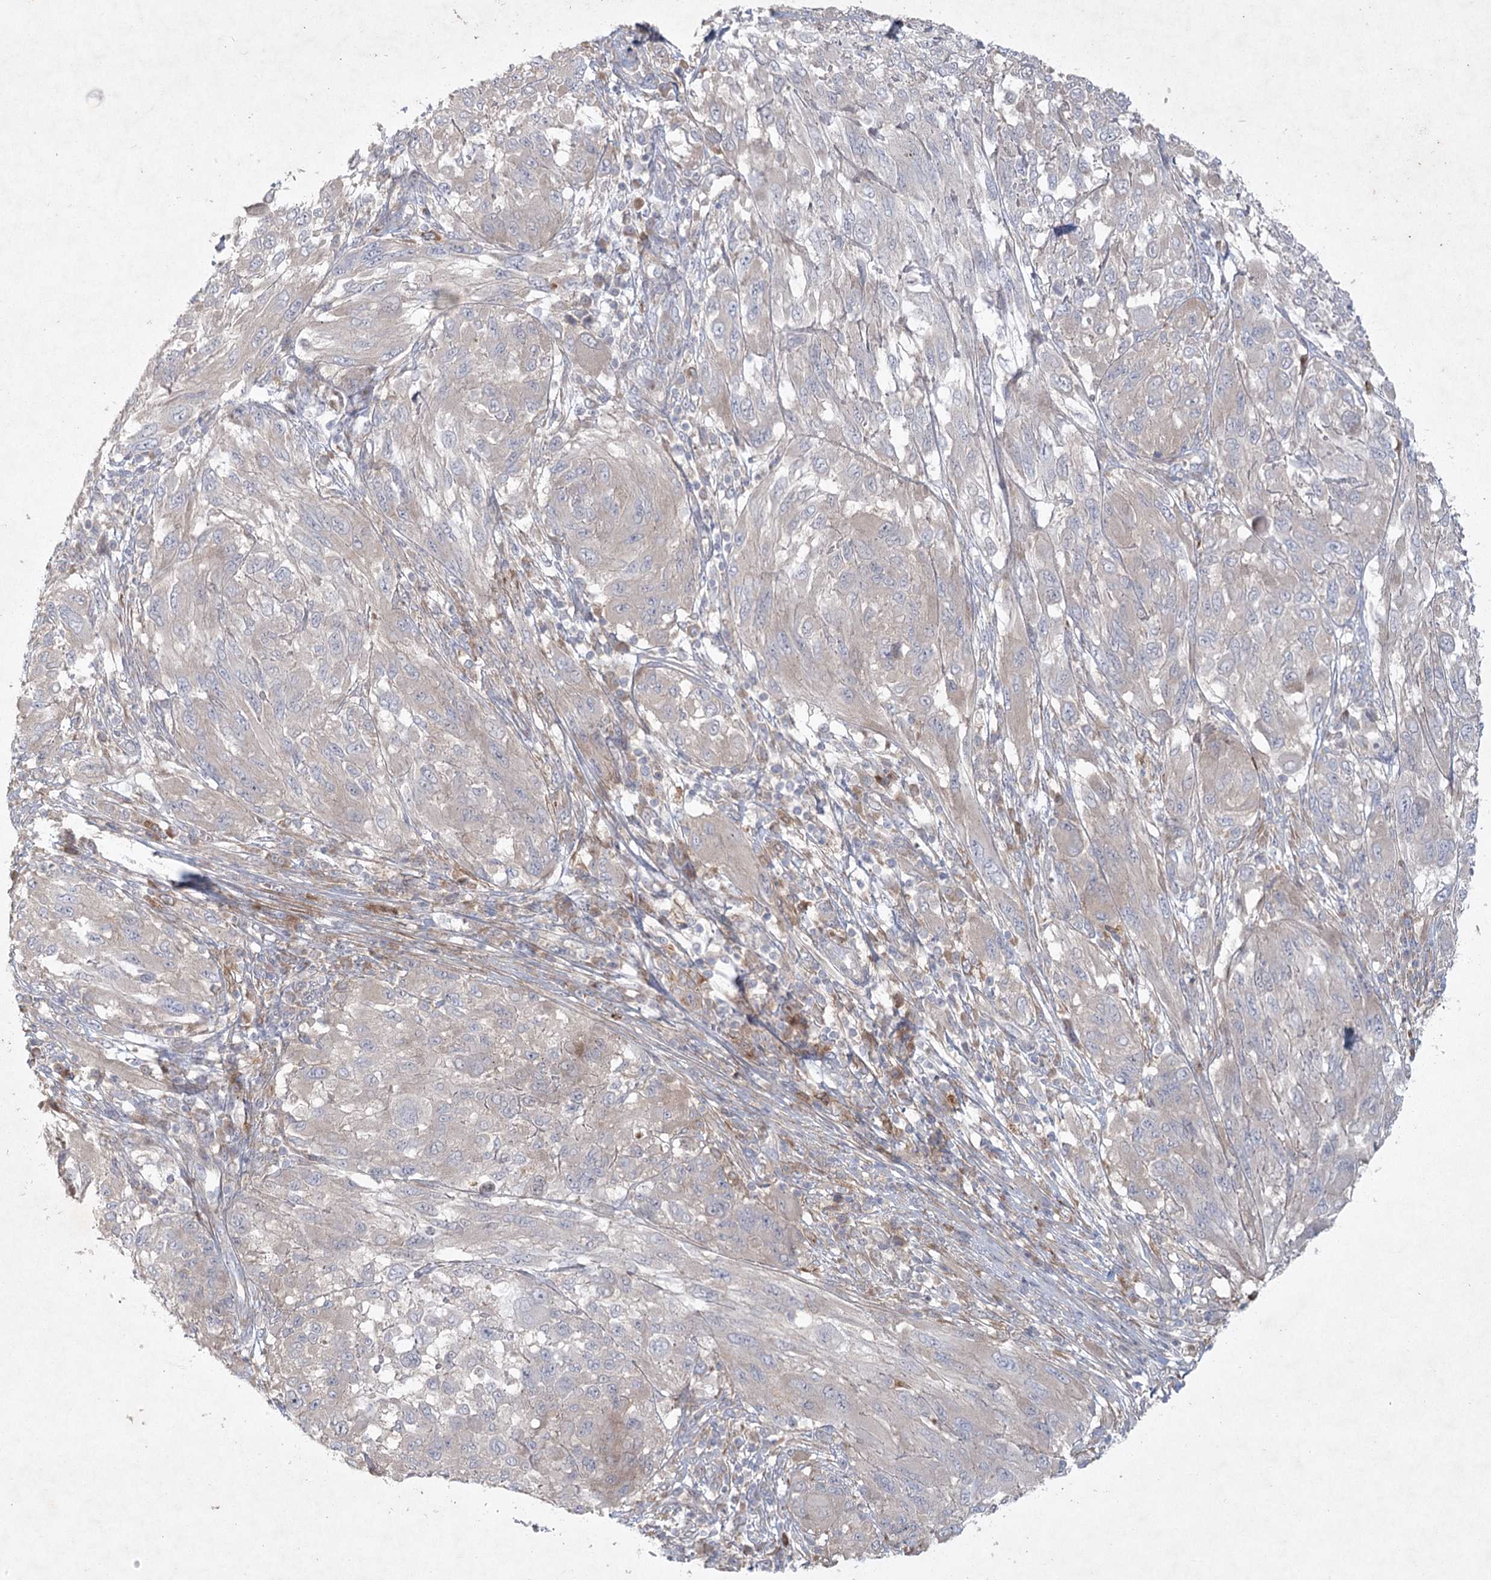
{"staining": {"intensity": "negative", "quantity": "none", "location": "none"}, "tissue": "melanoma", "cell_type": "Tumor cells", "image_type": "cancer", "snomed": [{"axis": "morphology", "description": "Malignant melanoma, NOS"}, {"axis": "topography", "description": "Skin"}], "caption": "IHC of malignant melanoma exhibits no expression in tumor cells.", "gene": "FAM110C", "patient": {"sex": "female", "age": 91}}